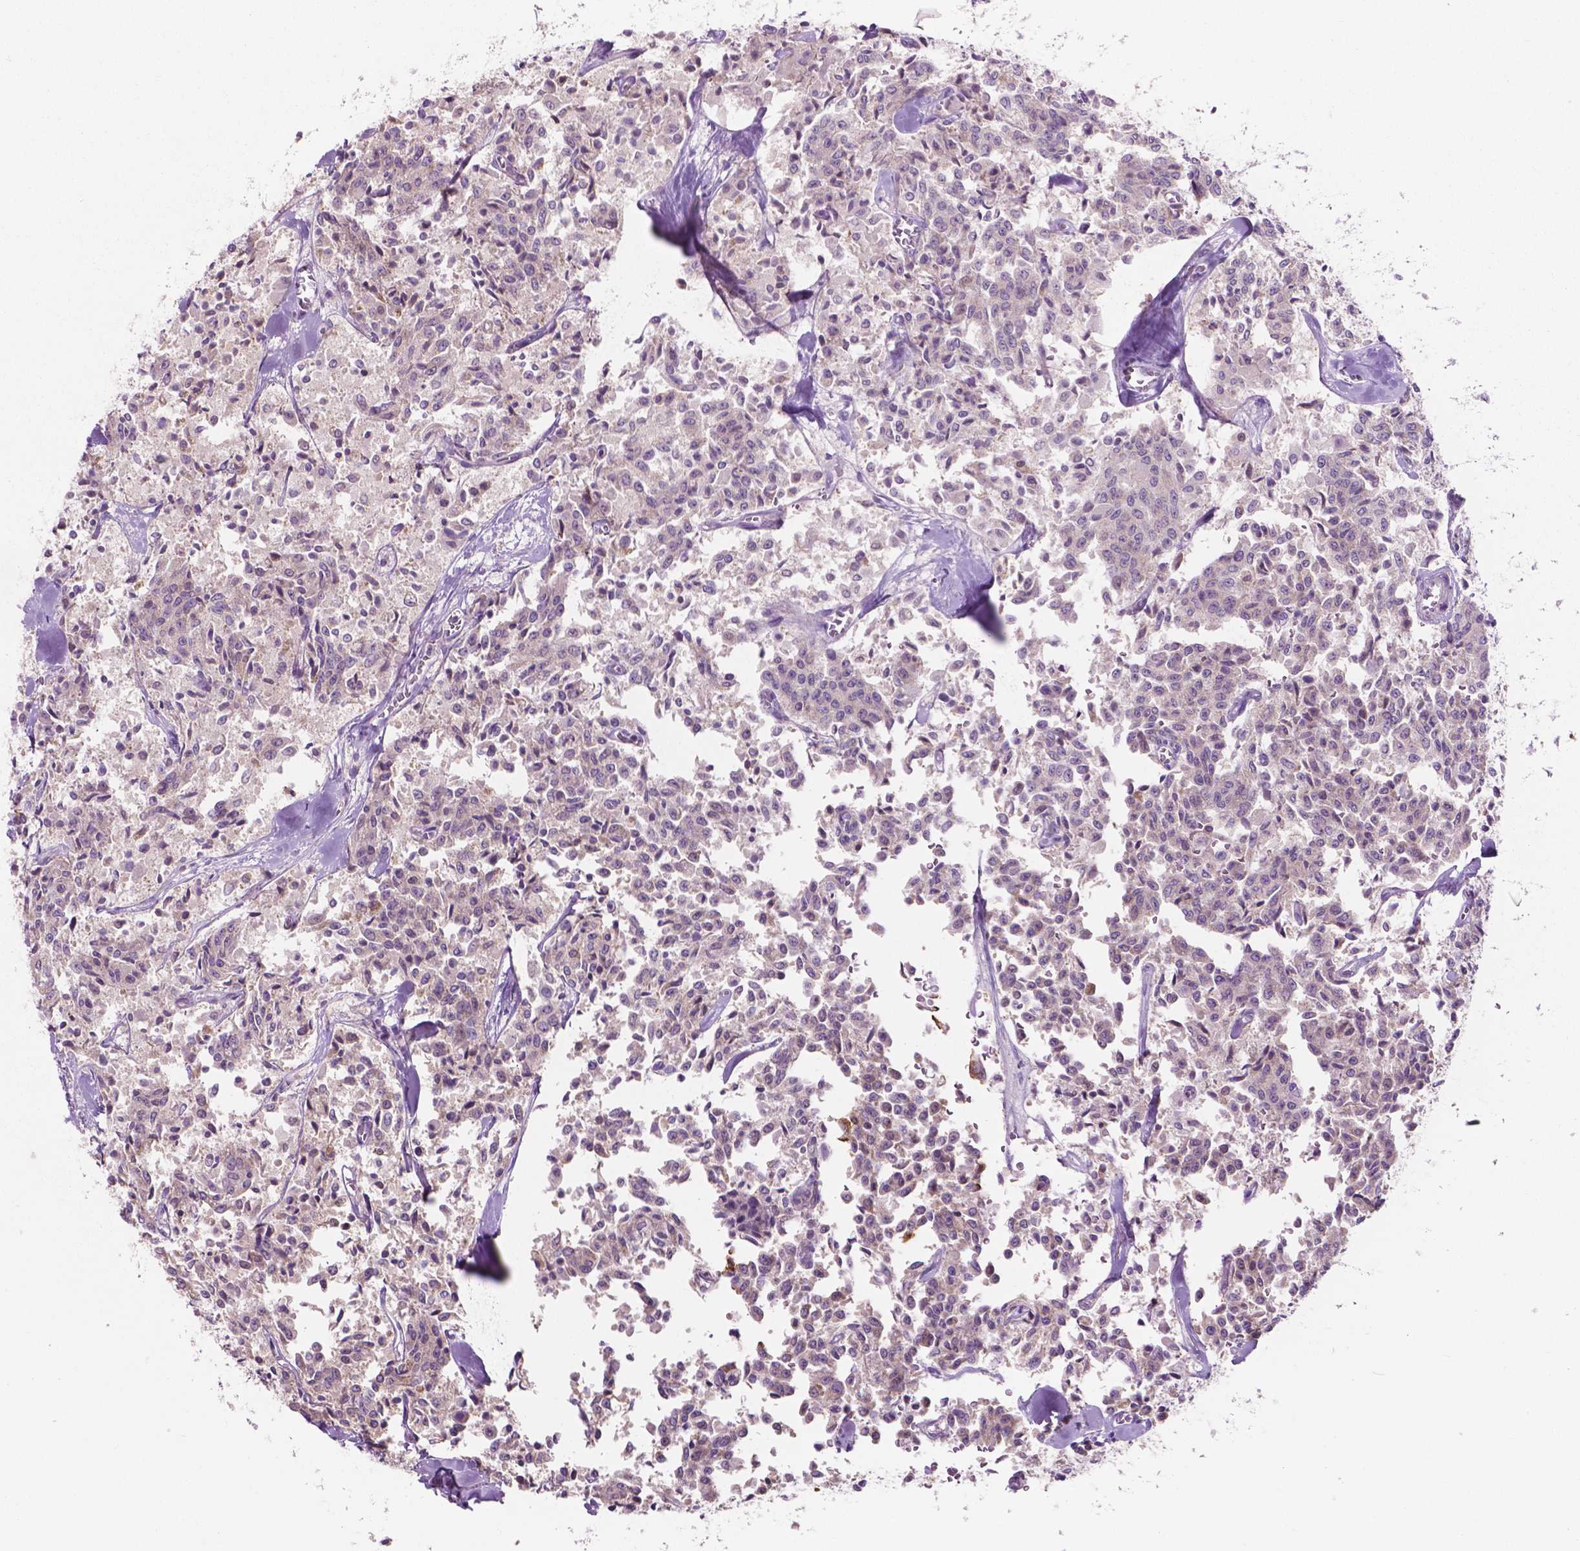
{"staining": {"intensity": "negative", "quantity": "none", "location": "none"}, "tissue": "carcinoid", "cell_type": "Tumor cells", "image_type": "cancer", "snomed": [{"axis": "morphology", "description": "Carcinoid, malignant, NOS"}, {"axis": "topography", "description": "Lung"}], "caption": "The photomicrograph demonstrates no significant expression in tumor cells of carcinoid (malignant).", "gene": "MZT1", "patient": {"sex": "male", "age": 71}}